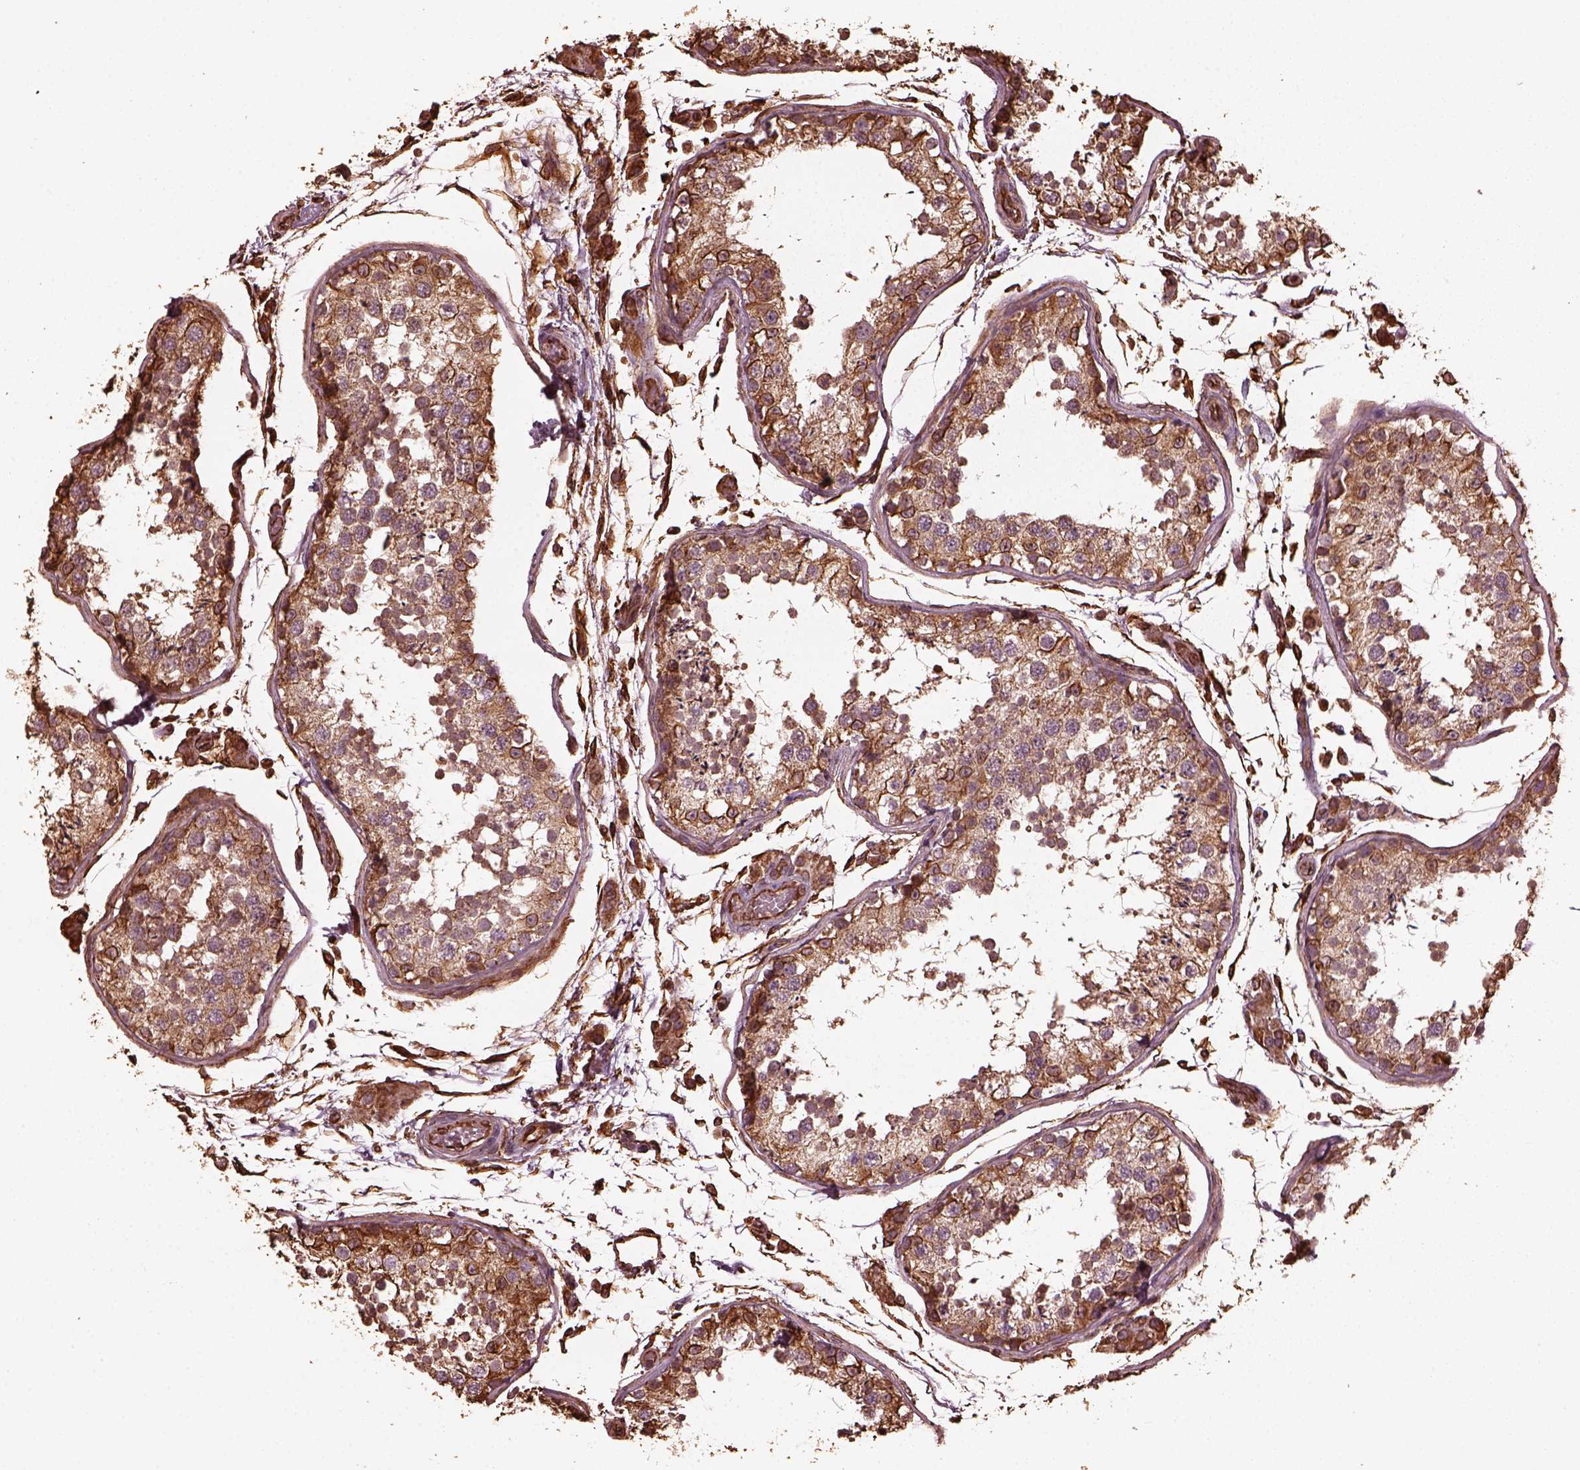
{"staining": {"intensity": "moderate", "quantity": ">75%", "location": "cytoplasmic/membranous"}, "tissue": "testis", "cell_type": "Cells in seminiferous ducts", "image_type": "normal", "snomed": [{"axis": "morphology", "description": "Normal tissue, NOS"}, {"axis": "topography", "description": "Testis"}], "caption": "Testis was stained to show a protein in brown. There is medium levels of moderate cytoplasmic/membranous expression in about >75% of cells in seminiferous ducts. The staining was performed using DAB, with brown indicating positive protein expression. Nuclei are stained blue with hematoxylin.", "gene": "GTPBP1", "patient": {"sex": "male", "age": 29}}